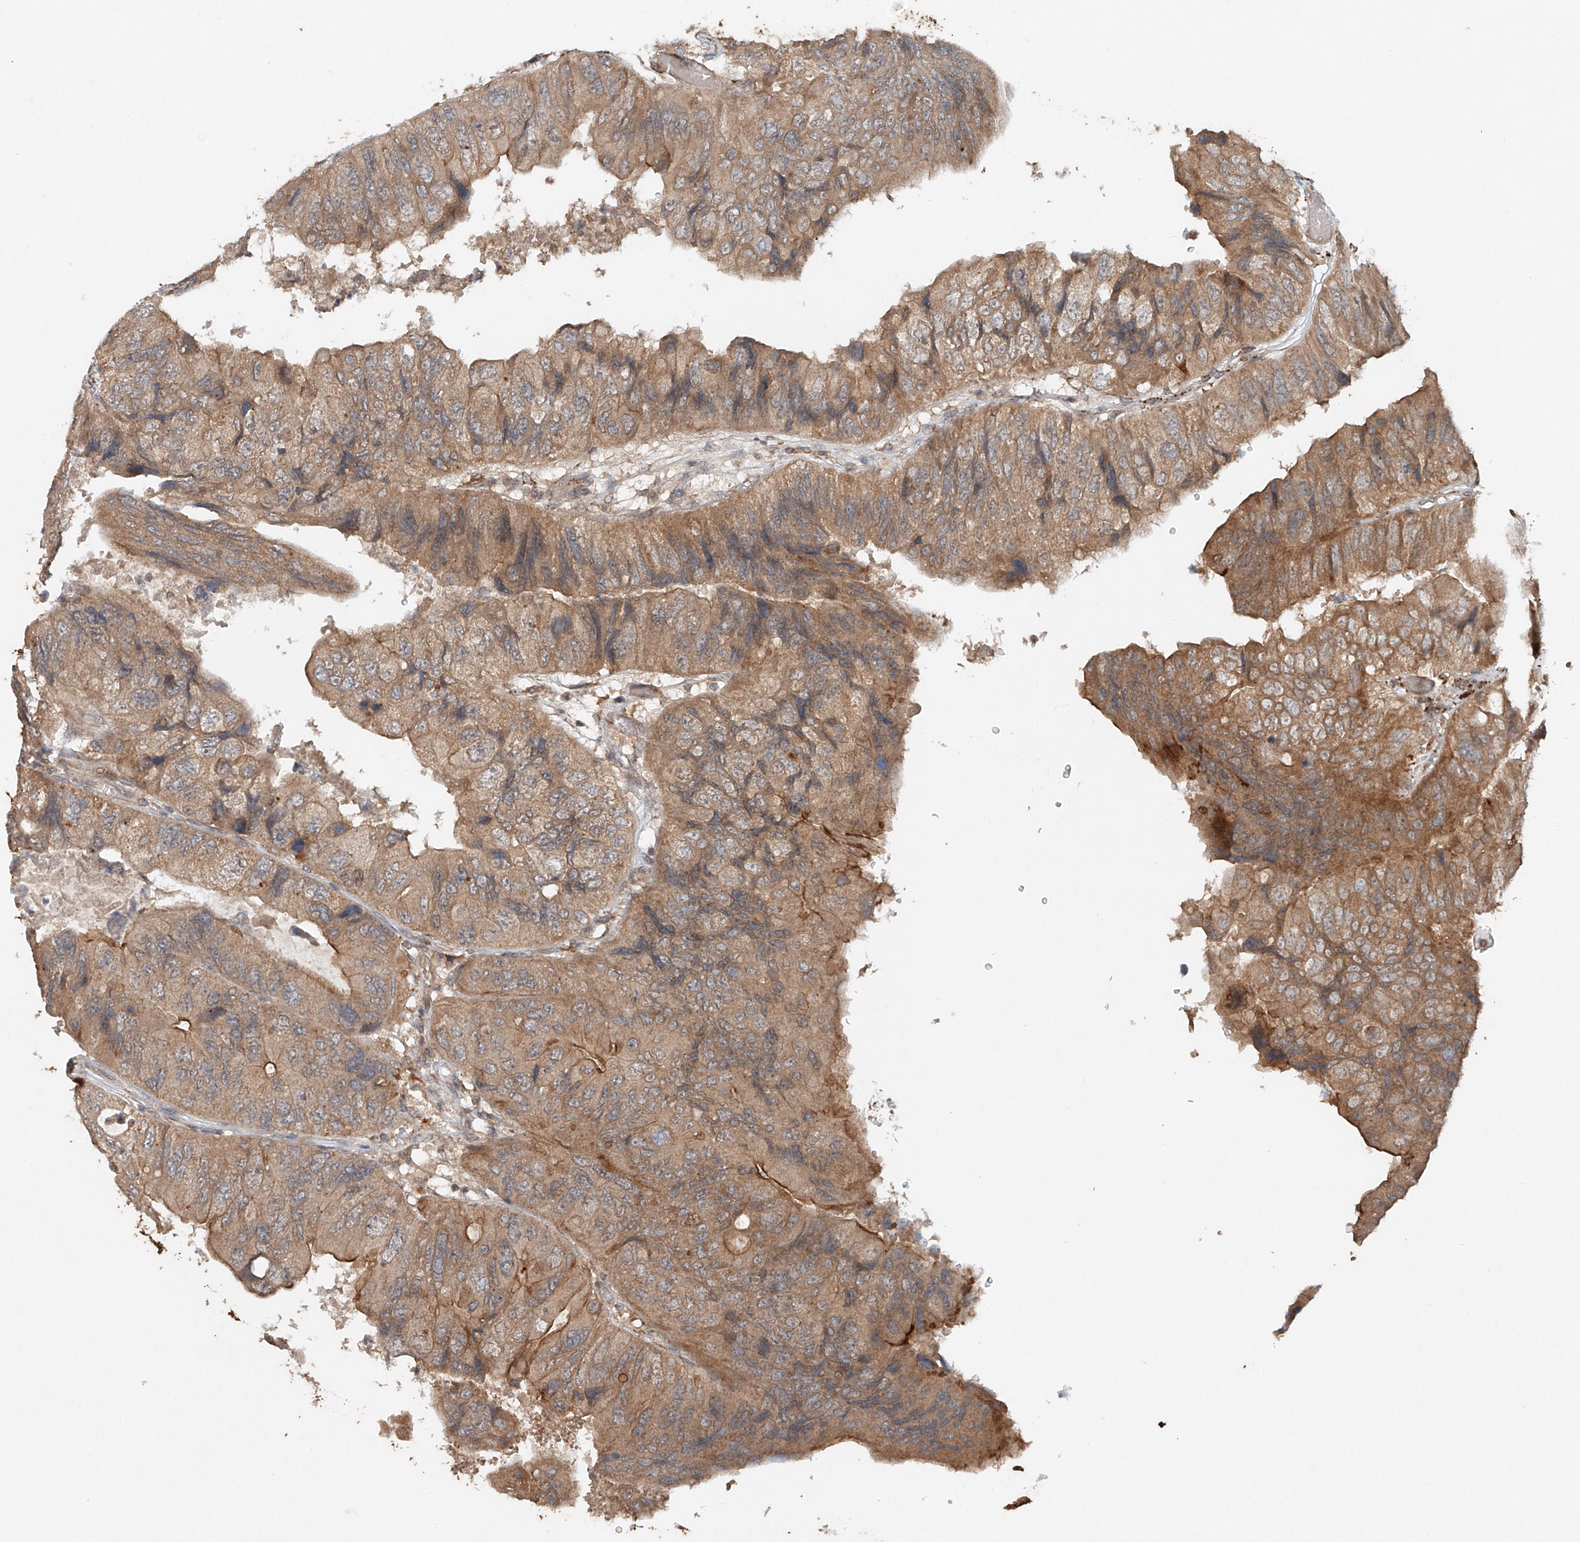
{"staining": {"intensity": "moderate", "quantity": ">75%", "location": "cytoplasmic/membranous"}, "tissue": "colorectal cancer", "cell_type": "Tumor cells", "image_type": "cancer", "snomed": [{"axis": "morphology", "description": "Adenocarcinoma, NOS"}, {"axis": "topography", "description": "Rectum"}], "caption": "IHC photomicrograph of neoplastic tissue: colorectal adenocarcinoma stained using immunohistochemistry demonstrates medium levels of moderate protein expression localized specifically in the cytoplasmic/membranous of tumor cells, appearing as a cytoplasmic/membranous brown color.", "gene": "IER5", "patient": {"sex": "male", "age": 63}}